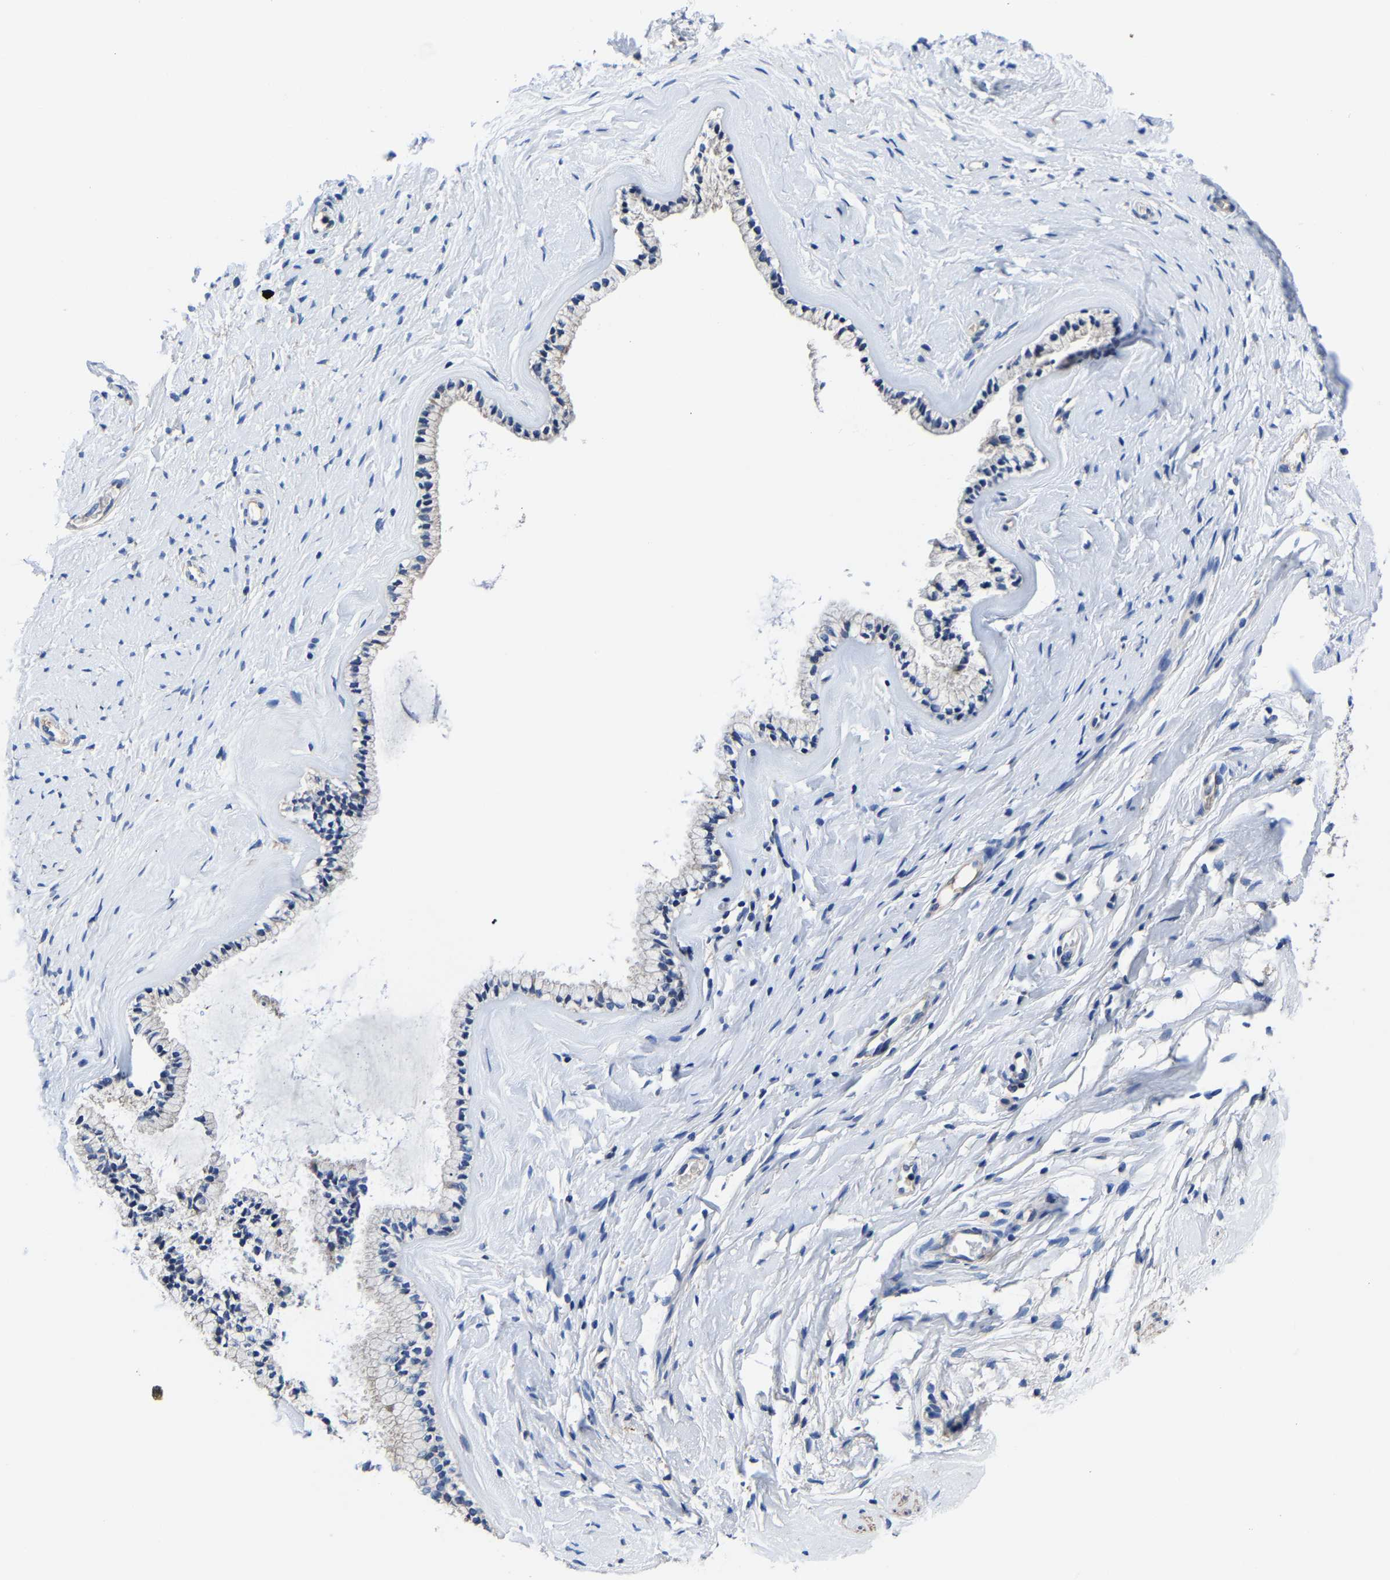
{"staining": {"intensity": "negative", "quantity": "none", "location": "none"}, "tissue": "cervix", "cell_type": "Glandular cells", "image_type": "normal", "snomed": [{"axis": "morphology", "description": "Normal tissue, NOS"}, {"axis": "topography", "description": "Cervix"}], "caption": "An image of cervix stained for a protein displays no brown staining in glandular cells.", "gene": "SRPK2", "patient": {"sex": "female", "age": 72}}